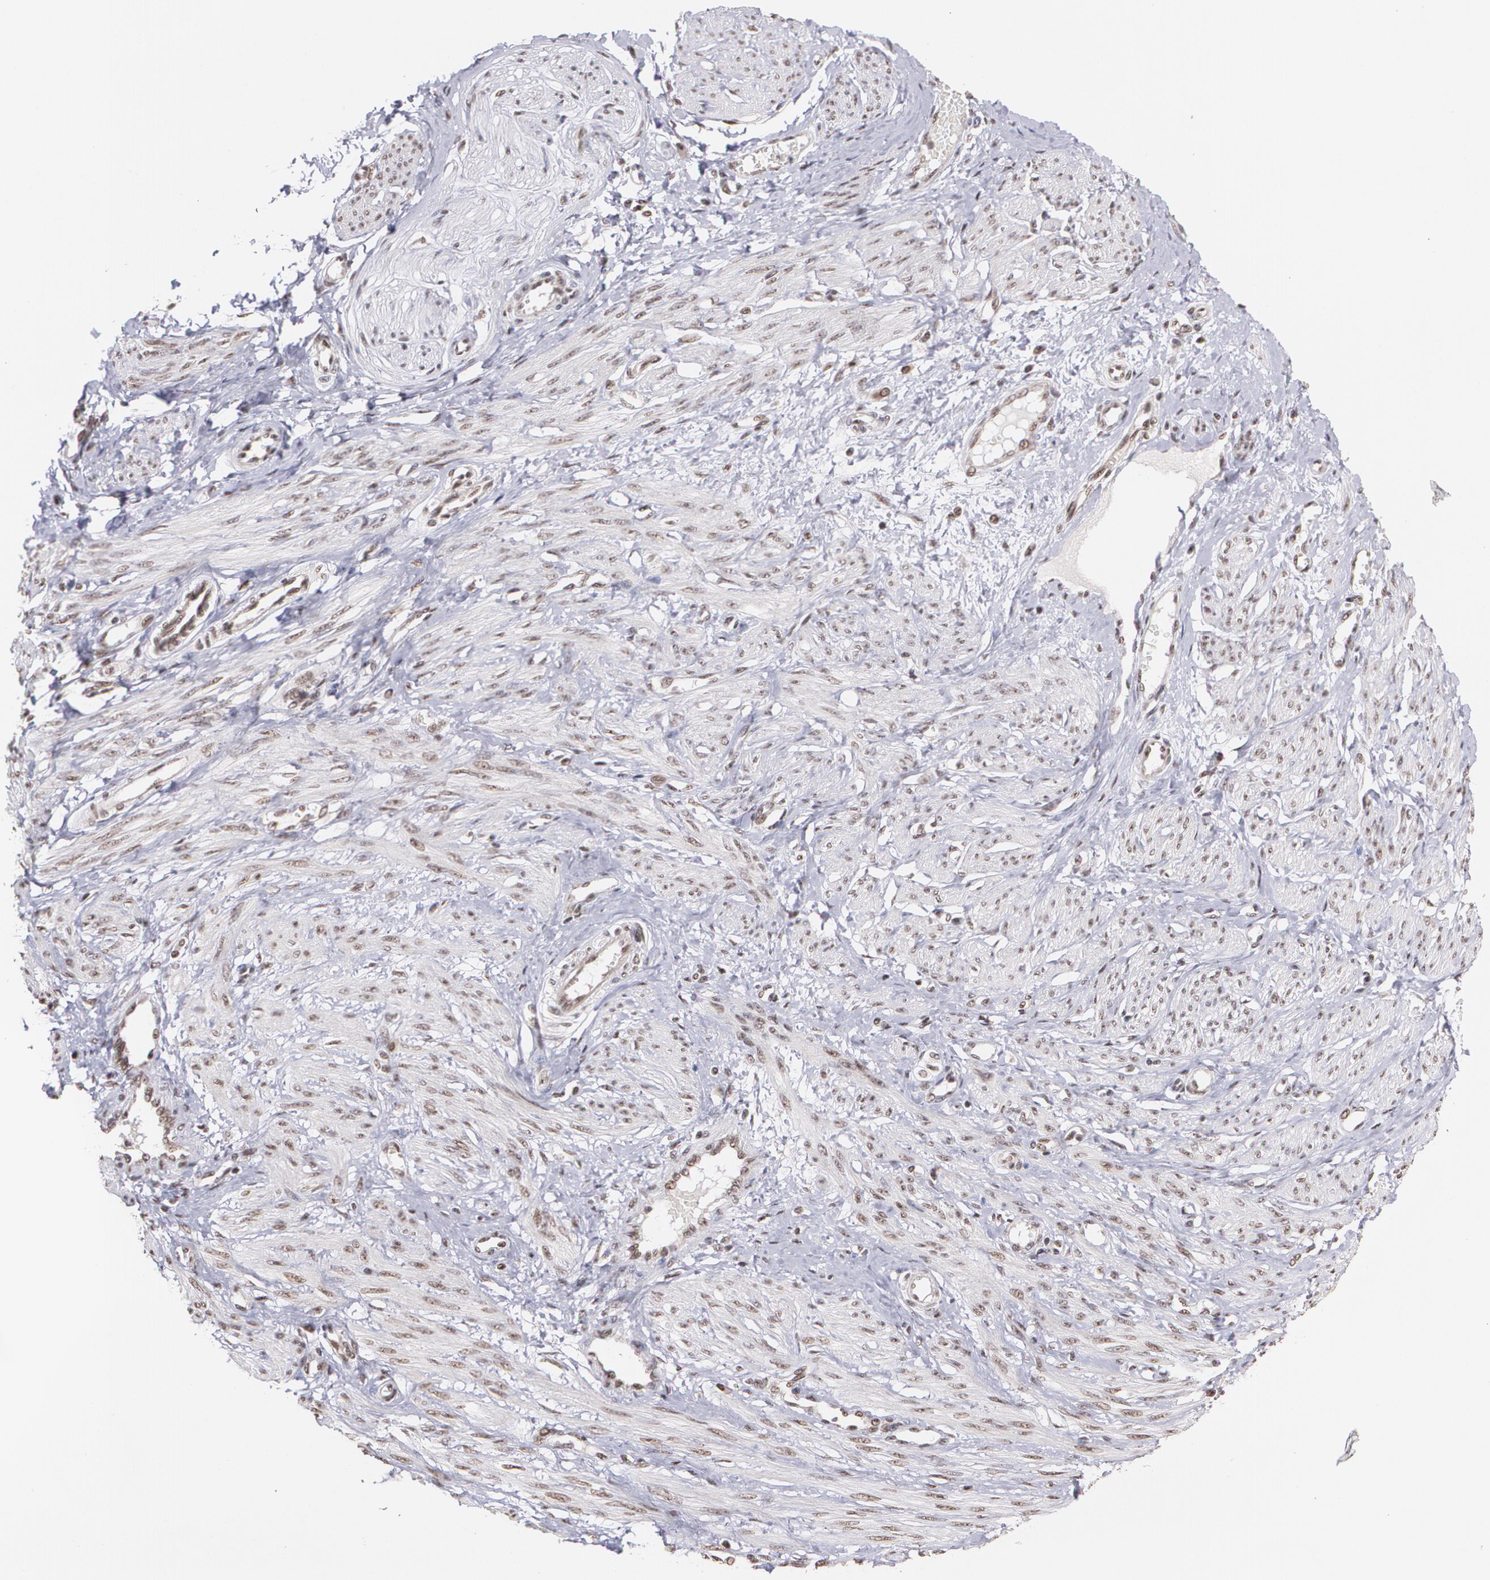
{"staining": {"intensity": "weak", "quantity": ">75%", "location": "nuclear"}, "tissue": "smooth muscle", "cell_type": "Smooth muscle cells", "image_type": "normal", "snomed": [{"axis": "morphology", "description": "Normal tissue, NOS"}, {"axis": "topography", "description": "Smooth muscle"}, {"axis": "topography", "description": "Uterus"}], "caption": "IHC micrograph of normal human smooth muscle stained for a protein (brown), which reveals low levels of weak nuclear expression in about >75% of smooth muscle cells.", "gene": "C6orf15", "patient": {"sex": "female", "age": 39}}